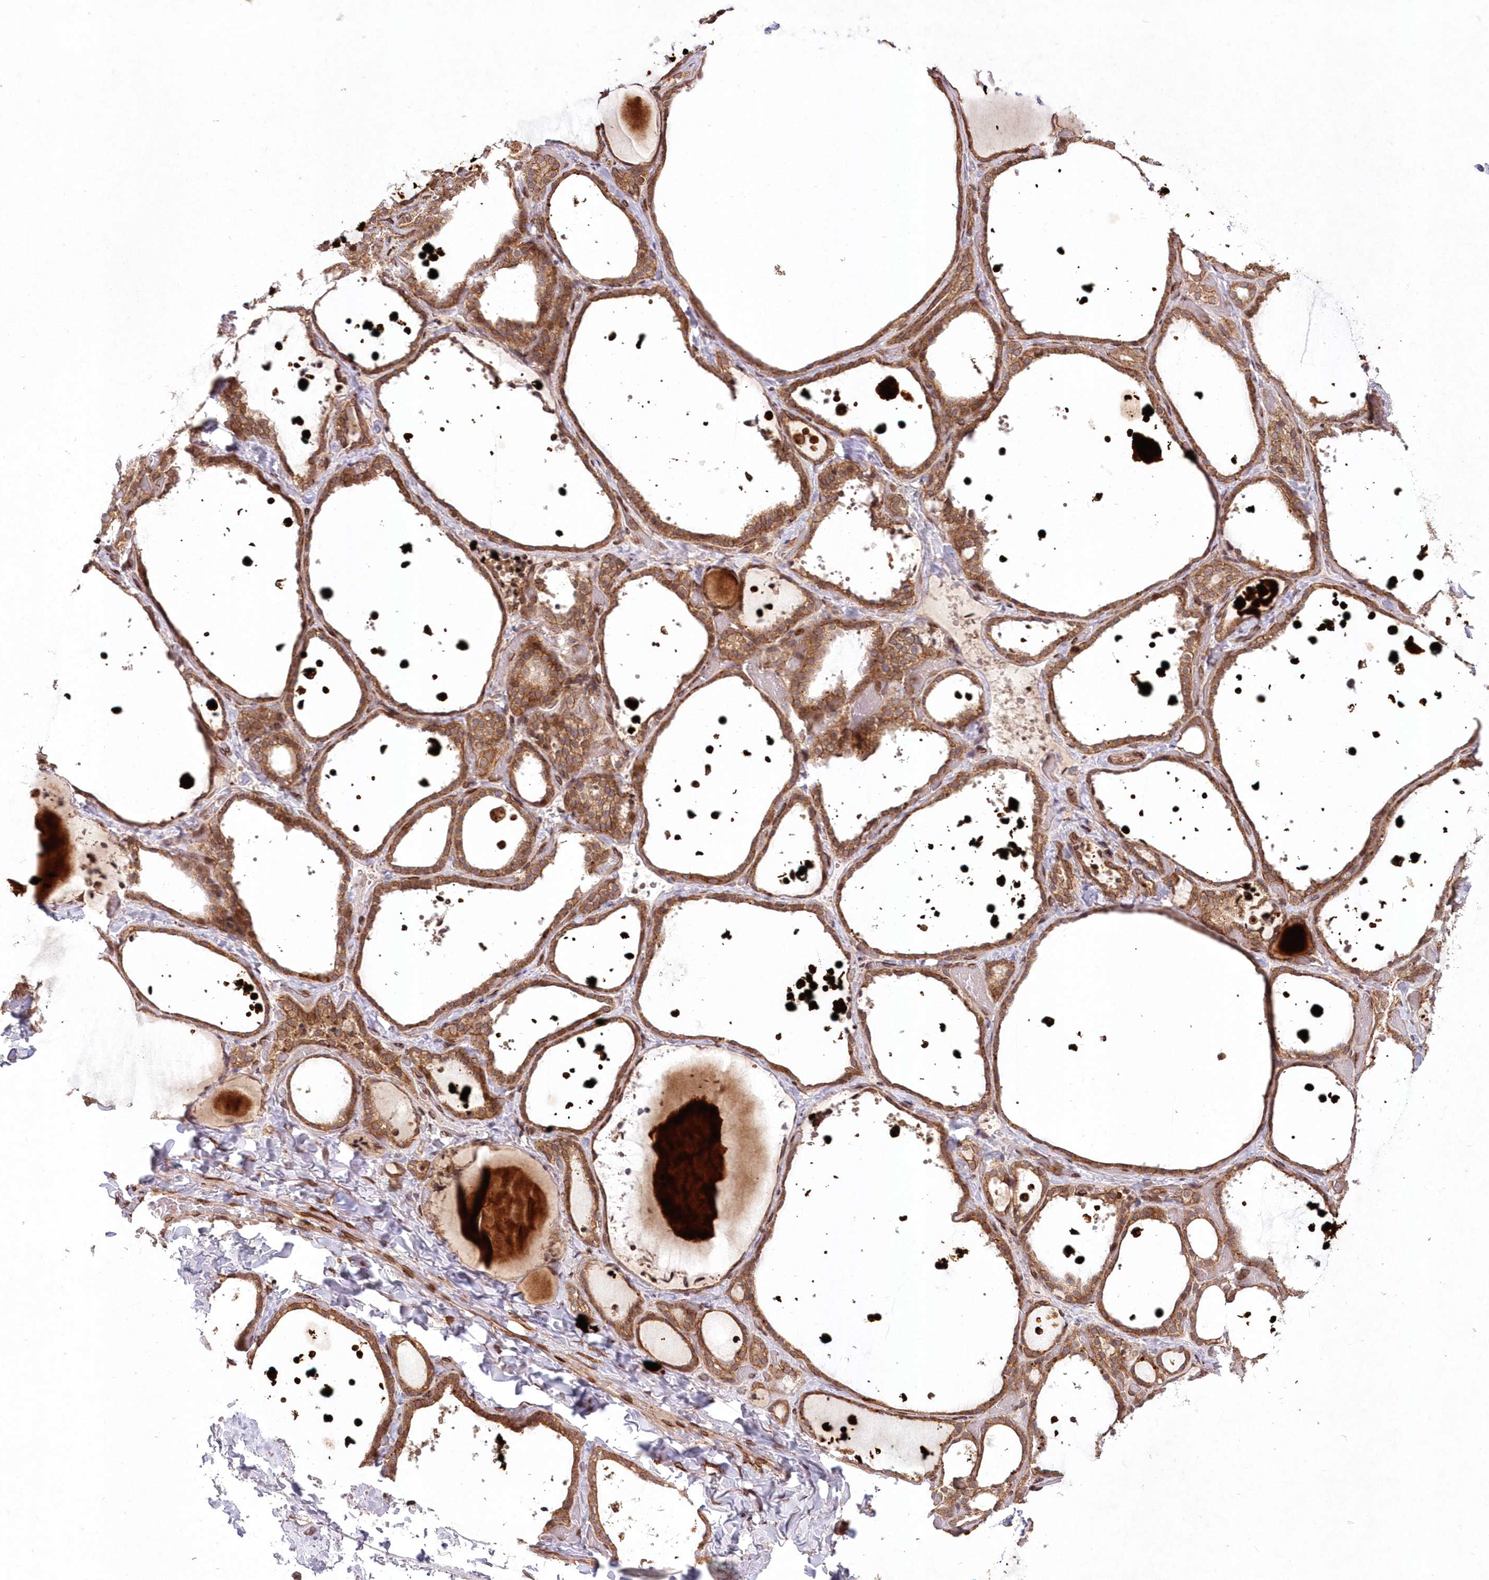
{"staining": {"intensity": "moderate", "quantity": ">75%", "location": "cytoplasmic/membranous"}, "tissue": "thyroid gland", "cell_type": "Glandular cells", "image_type": "normal", "snomed": [{"axis": "morphology", "description": "Normal tissue, NOS"}, {"axis": "topography", "description": "Thyroid gland"}], "caption": "IHC image of normal thyroid gland stained for a protein (brown), which exhibits medium levels of moderate cytoplasmic/membranous staining in about >75% of glandular cells.", "gene": "DNAJC27", "patient": {"sex": "female", "age": 44}}